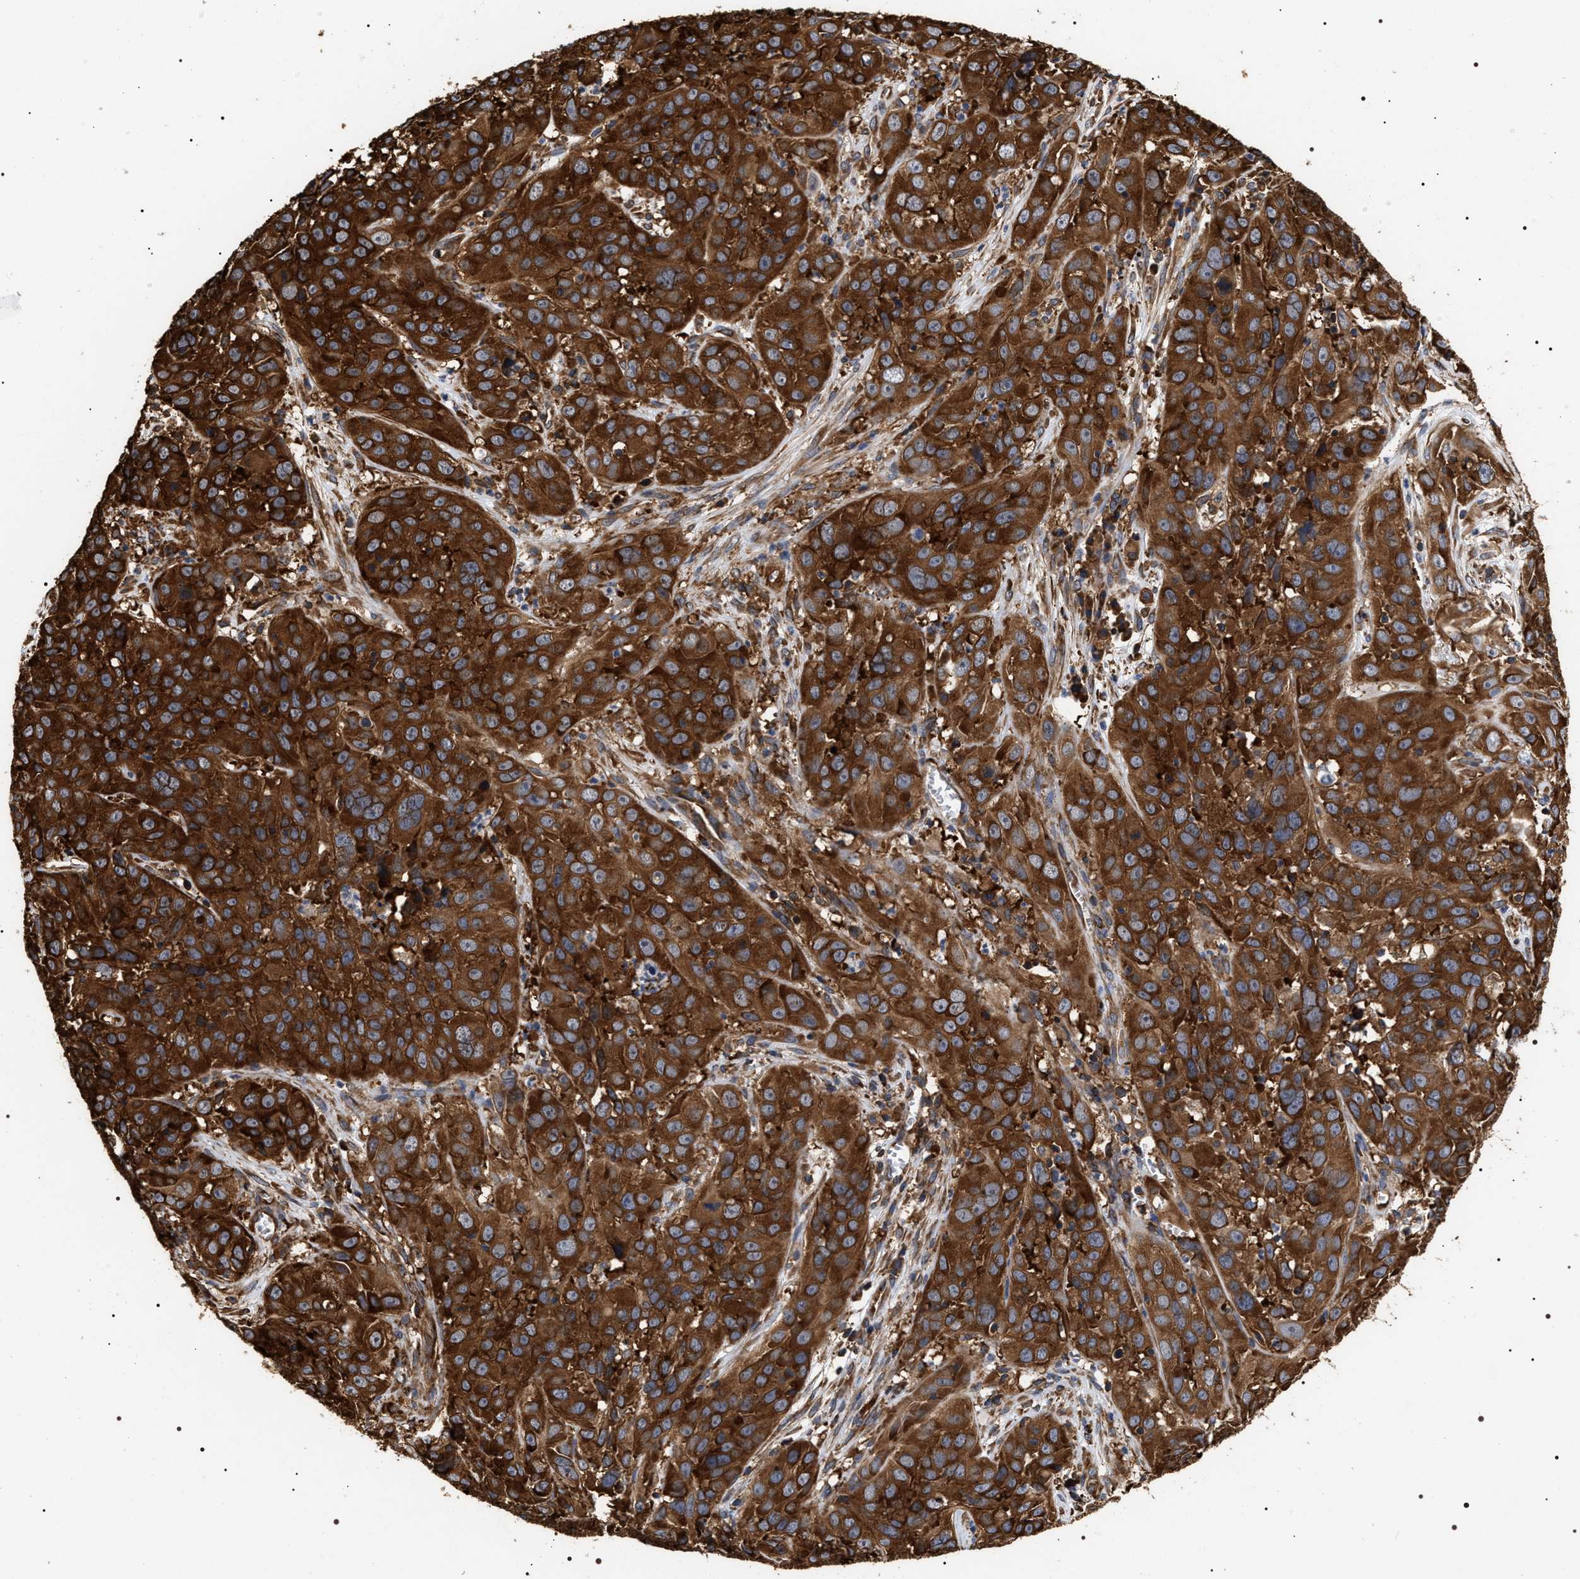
{"staining": {"intensity": "strong", "quantity": ">75%", "location": "cytoplasmic/membranous"}, "tissue": "cervical cancer", "cell_type": "Tumor cells", "image_type": "cancer", "snomed": [{"axis": "morphology", "description": "Squamous cell carcinoma, NOS"}, {"axis": "topography", "description": "Cervix"}], "caption": "A micrograph of cervical squamous cell carcinoma stained for a protein shows strong cytoplasmic/membranous brown staining in tumor cells.", "gene": "SERBP1", "patient": {"sex": "female", "age": 32}}